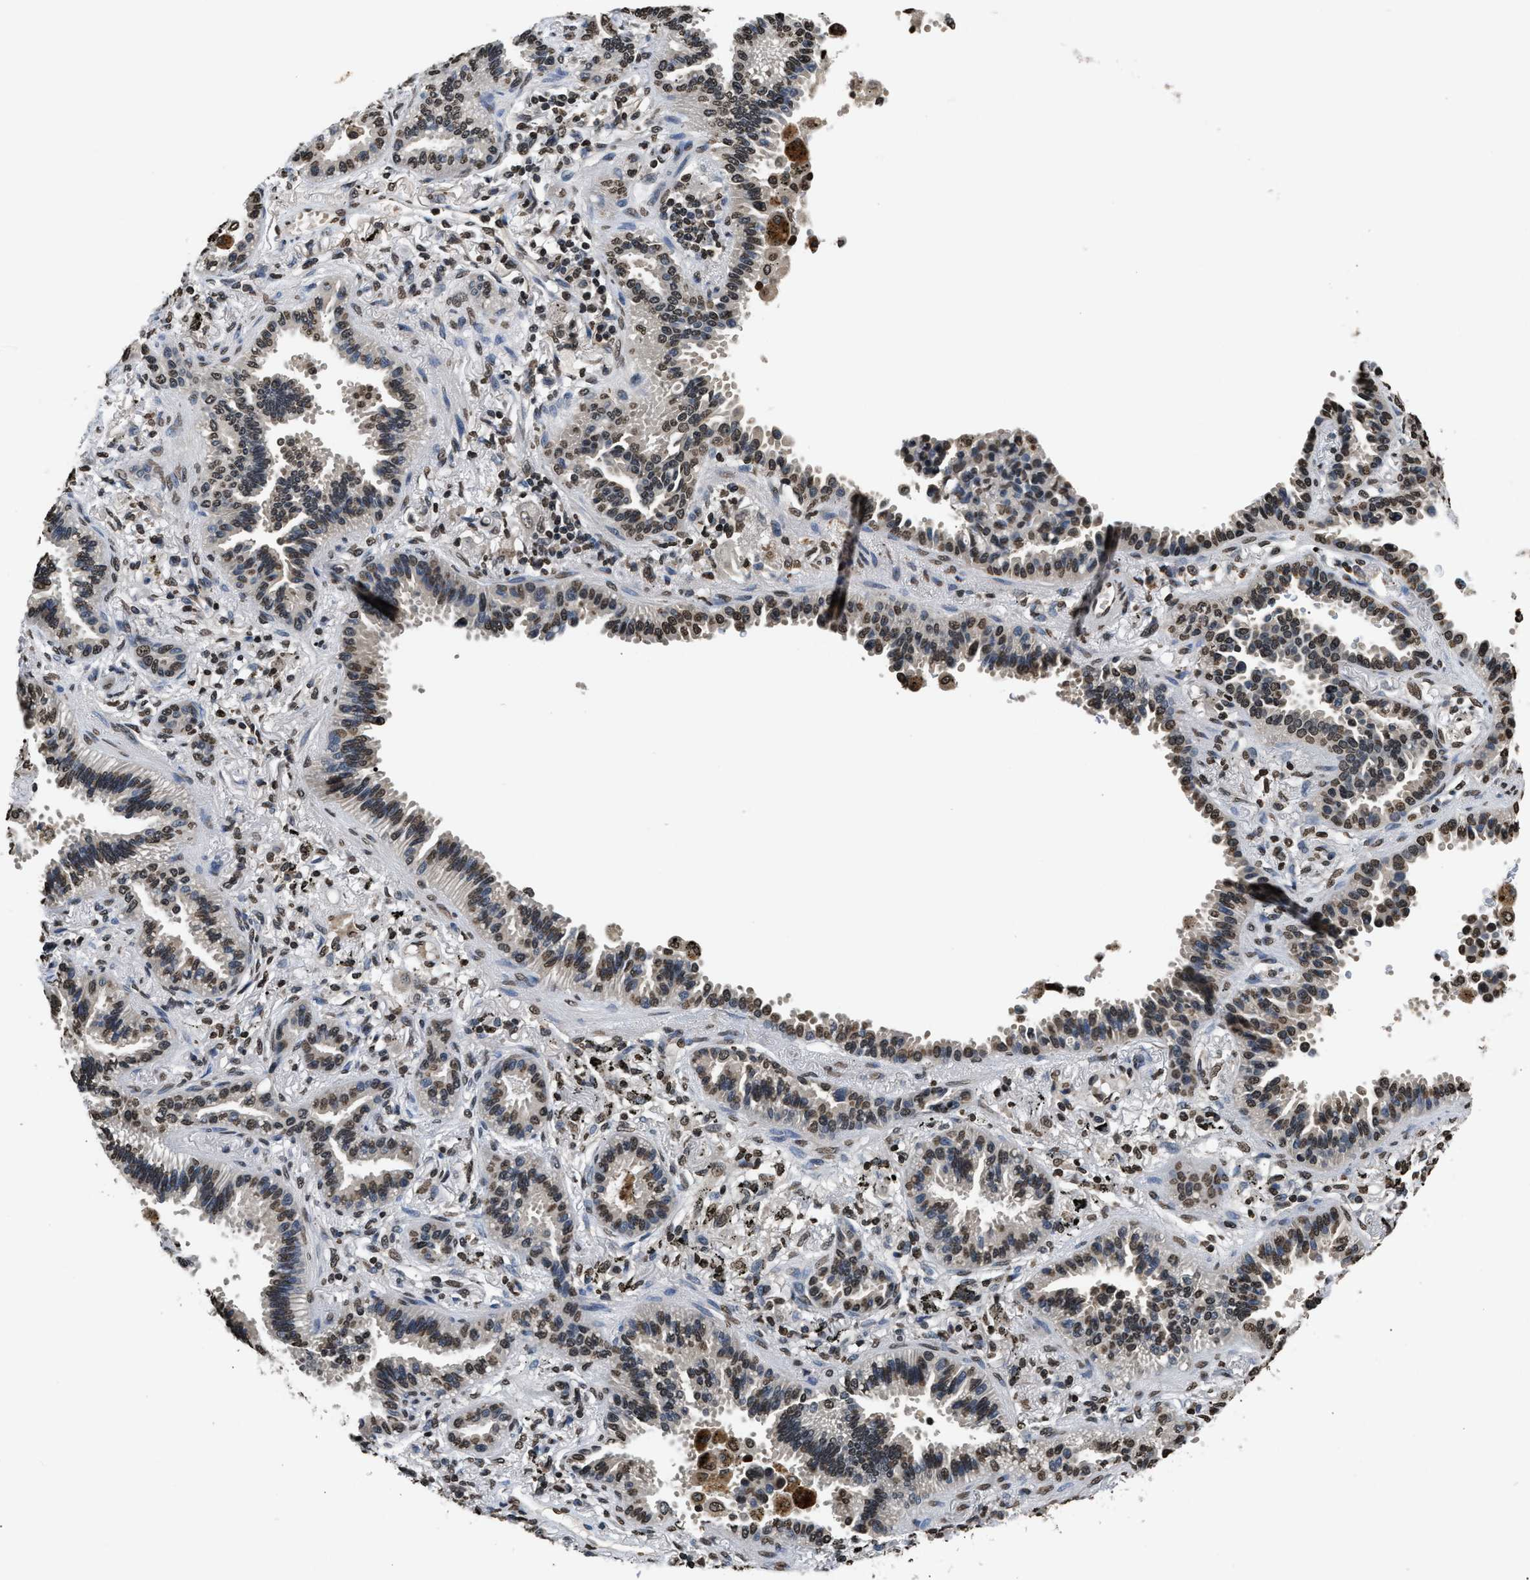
{"staining": {"intensity": "weak", "quantity": "25%-75%", "location": "nuclear"}, "tissue": "lung cancer", "cell_type": "Tumor cells", "image_type": "cancer", "snomed": [{"axis": "morphology", "description": "Normal tissue, NOS"}, {"axis": "morphology", "description": "Adenocarcinoma, NOS"}, {"axis": "topography", "description": "Lung"}], "caption": "Lung cancer (adenocarcinoma) stained with immunohistochemistry (IHC) exhibits weak nuclear positivity in about 25%-75% of tumor cells. (DAB (3,3'-diaminobenzidine) = brown stain, brightfield microscopy at high magnification).", "gene": "DNASE1L3", "patient": {"sex": "male", "age": 59}}